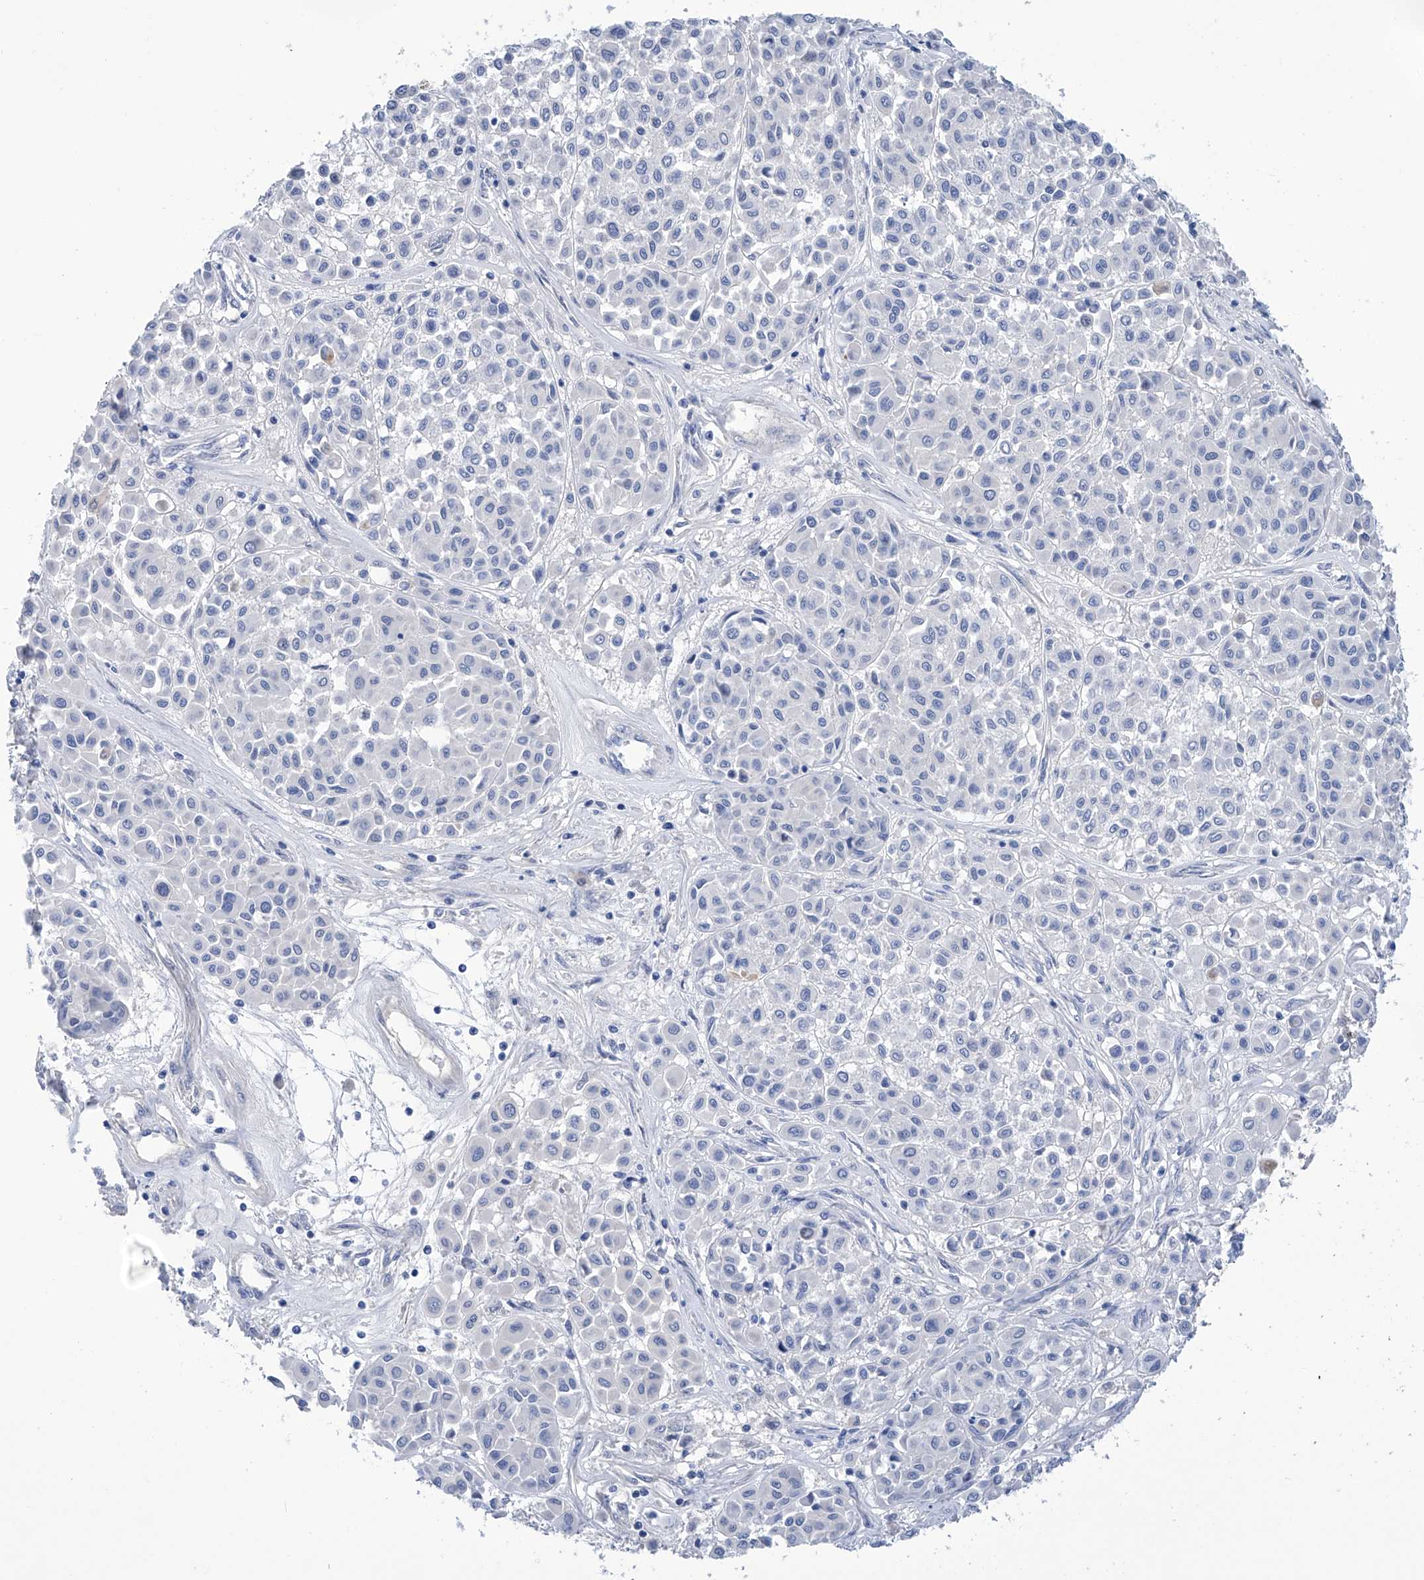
{"staining": {"intensity": "negative", "quantity": "none", "location": "none"}, "tissue": "melanoma", "cell_type": "Tumor cells", "image_type": "cancer", "snomed": [{"axis": "morphology", "description": "Malignant melanoma, Metastatic site"}, {"axis": "topography", "description": "Soft tissue"}], "caption": "The image exhibits no significant expression in tumor cells of malignant melanoma (metastatic site).", "gene": "PGM3", "patient": {"sex": "male", "age": 41}}